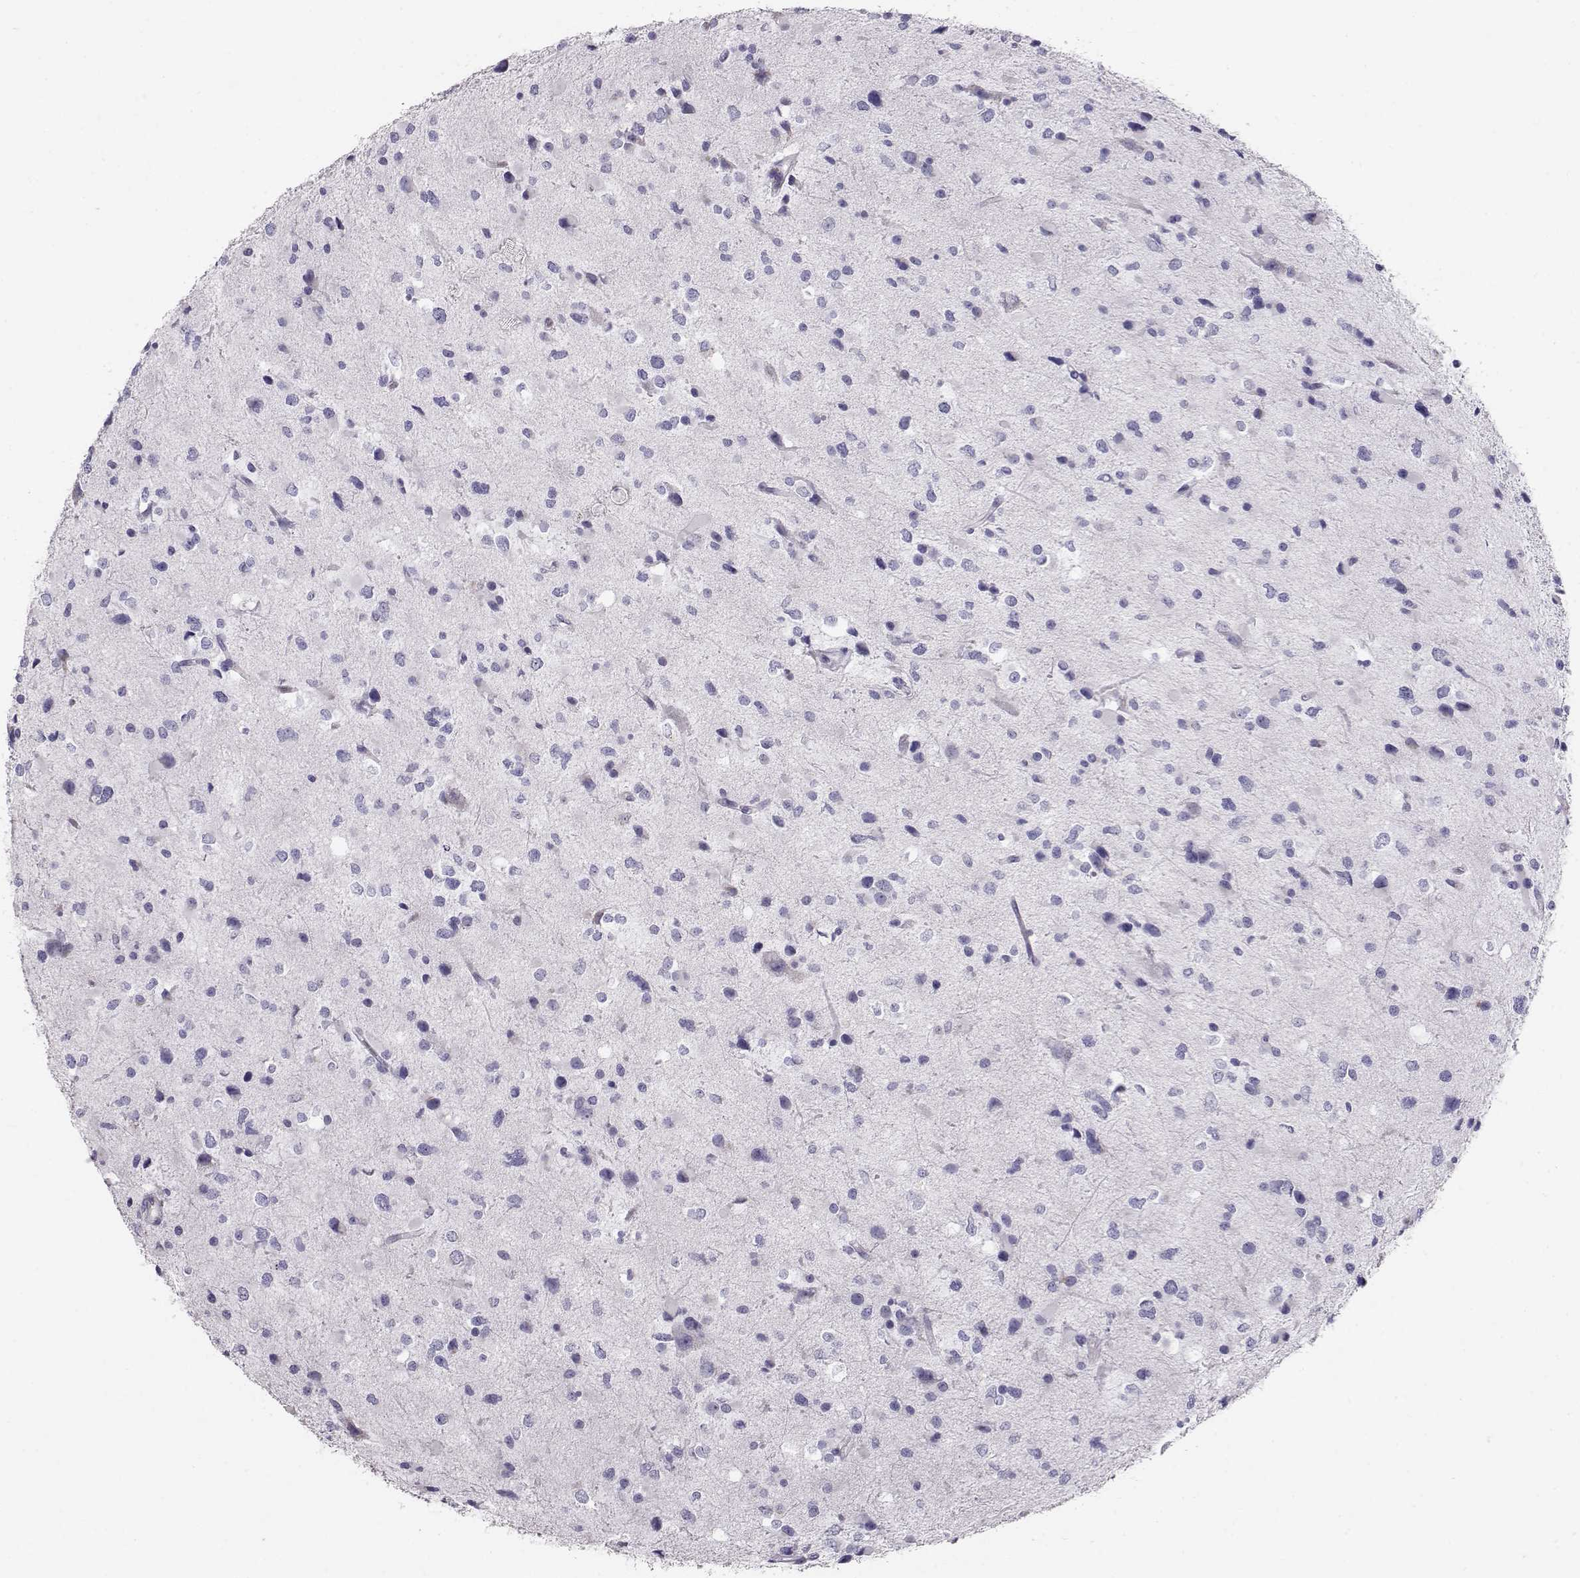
{"staining": {"intensity": "negative", "quantity": "none", "location": "none"}, "tissue": "glioma", "cell_type": "Tumor cells", "image_type": "cancer", "snomed": [{"axis": "morphology", "description": "Glioma, malignant, Low grade"}, {"axis": "topography", "description": "Brain"}], "caption": "Immunohistochemical staining of human low-grade glioma (malignant) exhibits no significant positivity in tumor cells. Nuclei are stained in blue.", "gene": "RD3", "patient": {"sex": "female", "age": 32}}